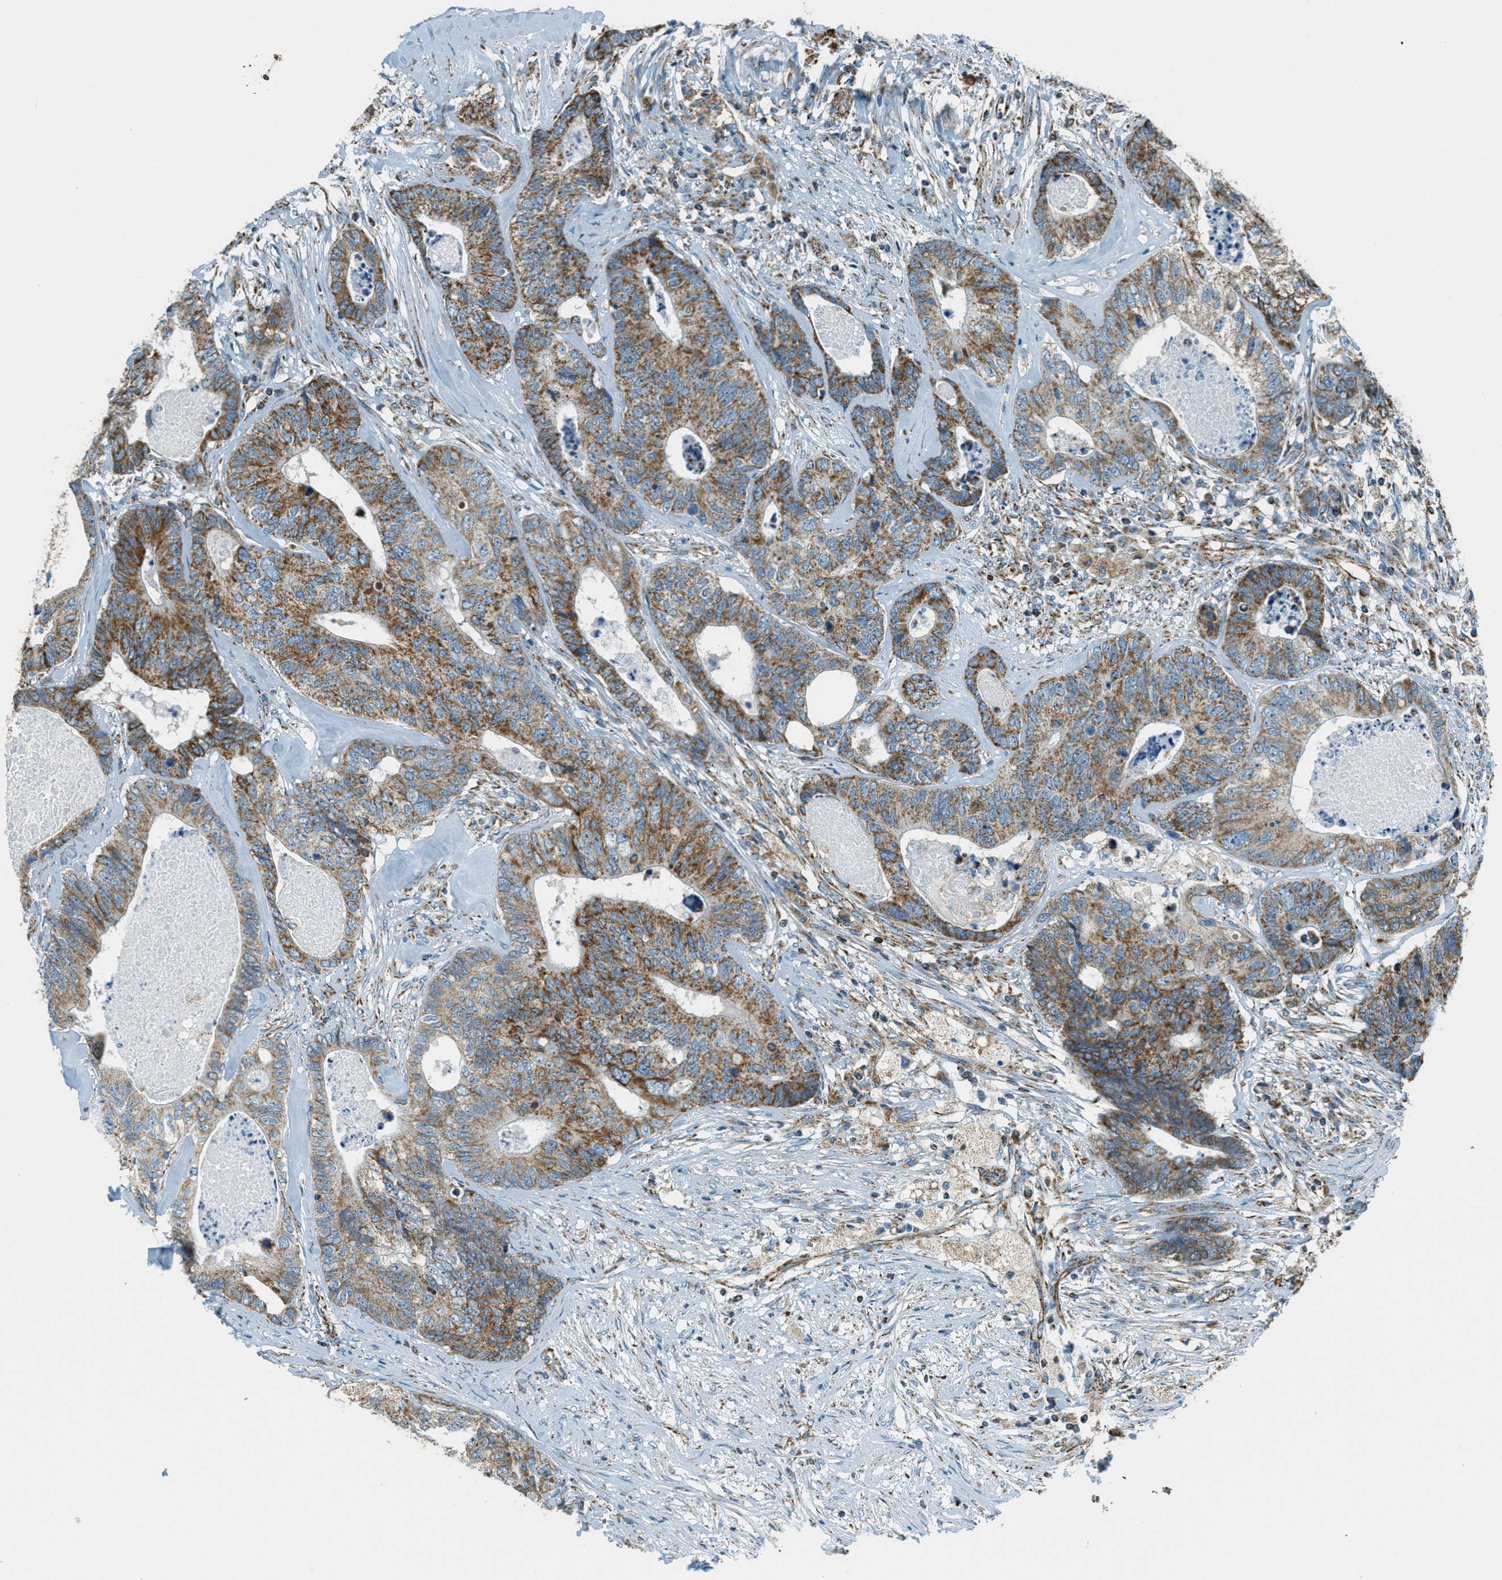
{"staining": {"intensity": "moderate", "quantity": ">75%", "location": "cytoplasmic/membranous"}, "tissue": "colorectal cancer", "cell_type": "Tumor cells", "image_type": "cancer", "snomed": [{"axis": "morphology", "description": "Adenocarcinoma, NOS"}, {"axis": "topography", "description": "Colon"}], "caption": "An image of adenocarcinoma (colorectal) stained for a protein displays moderate cytoplasmic/membranous brown staining in tumor cells. The staining is performed using DAB (3,3'-diaminobenzidine) brown chromogen to label protein expression. The nuclei are counter-stained blue using hematoxylin.", "gene": "CHST15", "patient": {"sex": "female", "age": 67}}